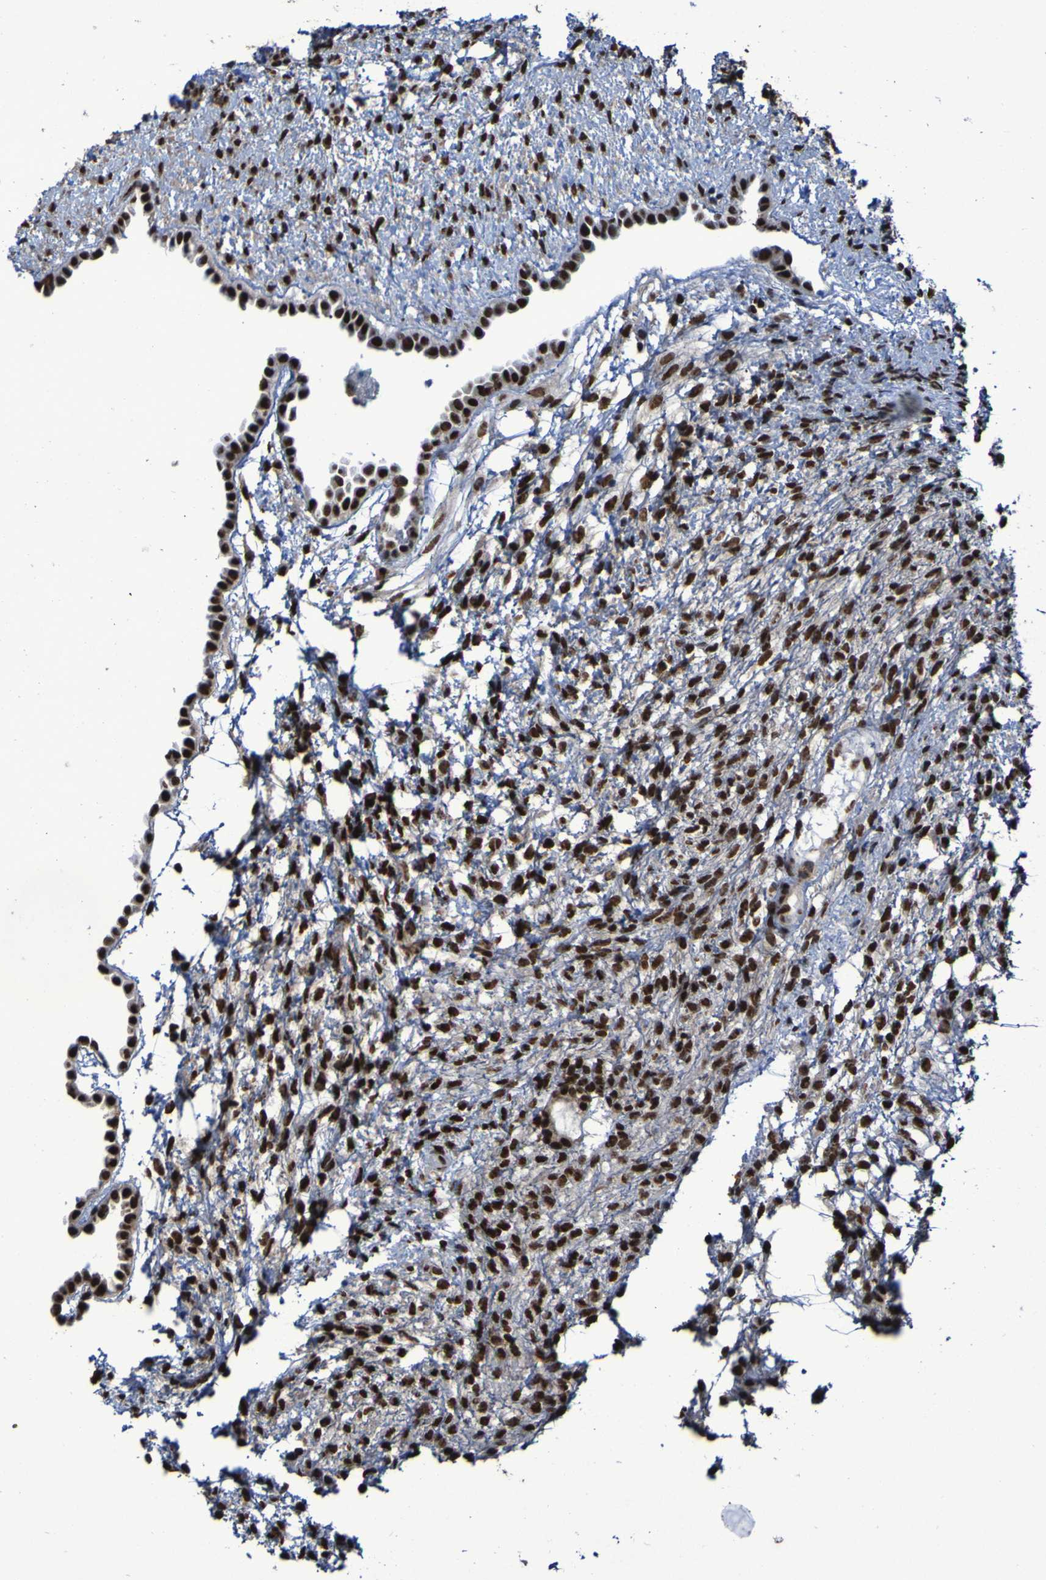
{"staining": {"intensity": "strong", "quantity": ">75%", "location": "nuclear"}, "tissue": "ovary", "cell_type": "Follicle cells", "image_type": "normal", "snomed": [{"axis": "morphology", "description": "Normal tissue, NOS"}, {"axis": "morphology", "description": "Cyst, NOS"}, {"axis": "topography", "description": "Ovary"}], "caption": "Protein analysis of unremarkable ovary demonstrates strong nuclear positivity in about >75% of follicle cells. Immunohistochemistry stains the protein in brown and the nuclei are stained blue.", "gene": "HNRNPR", "patient": {"sex": "female", "age": 18}}